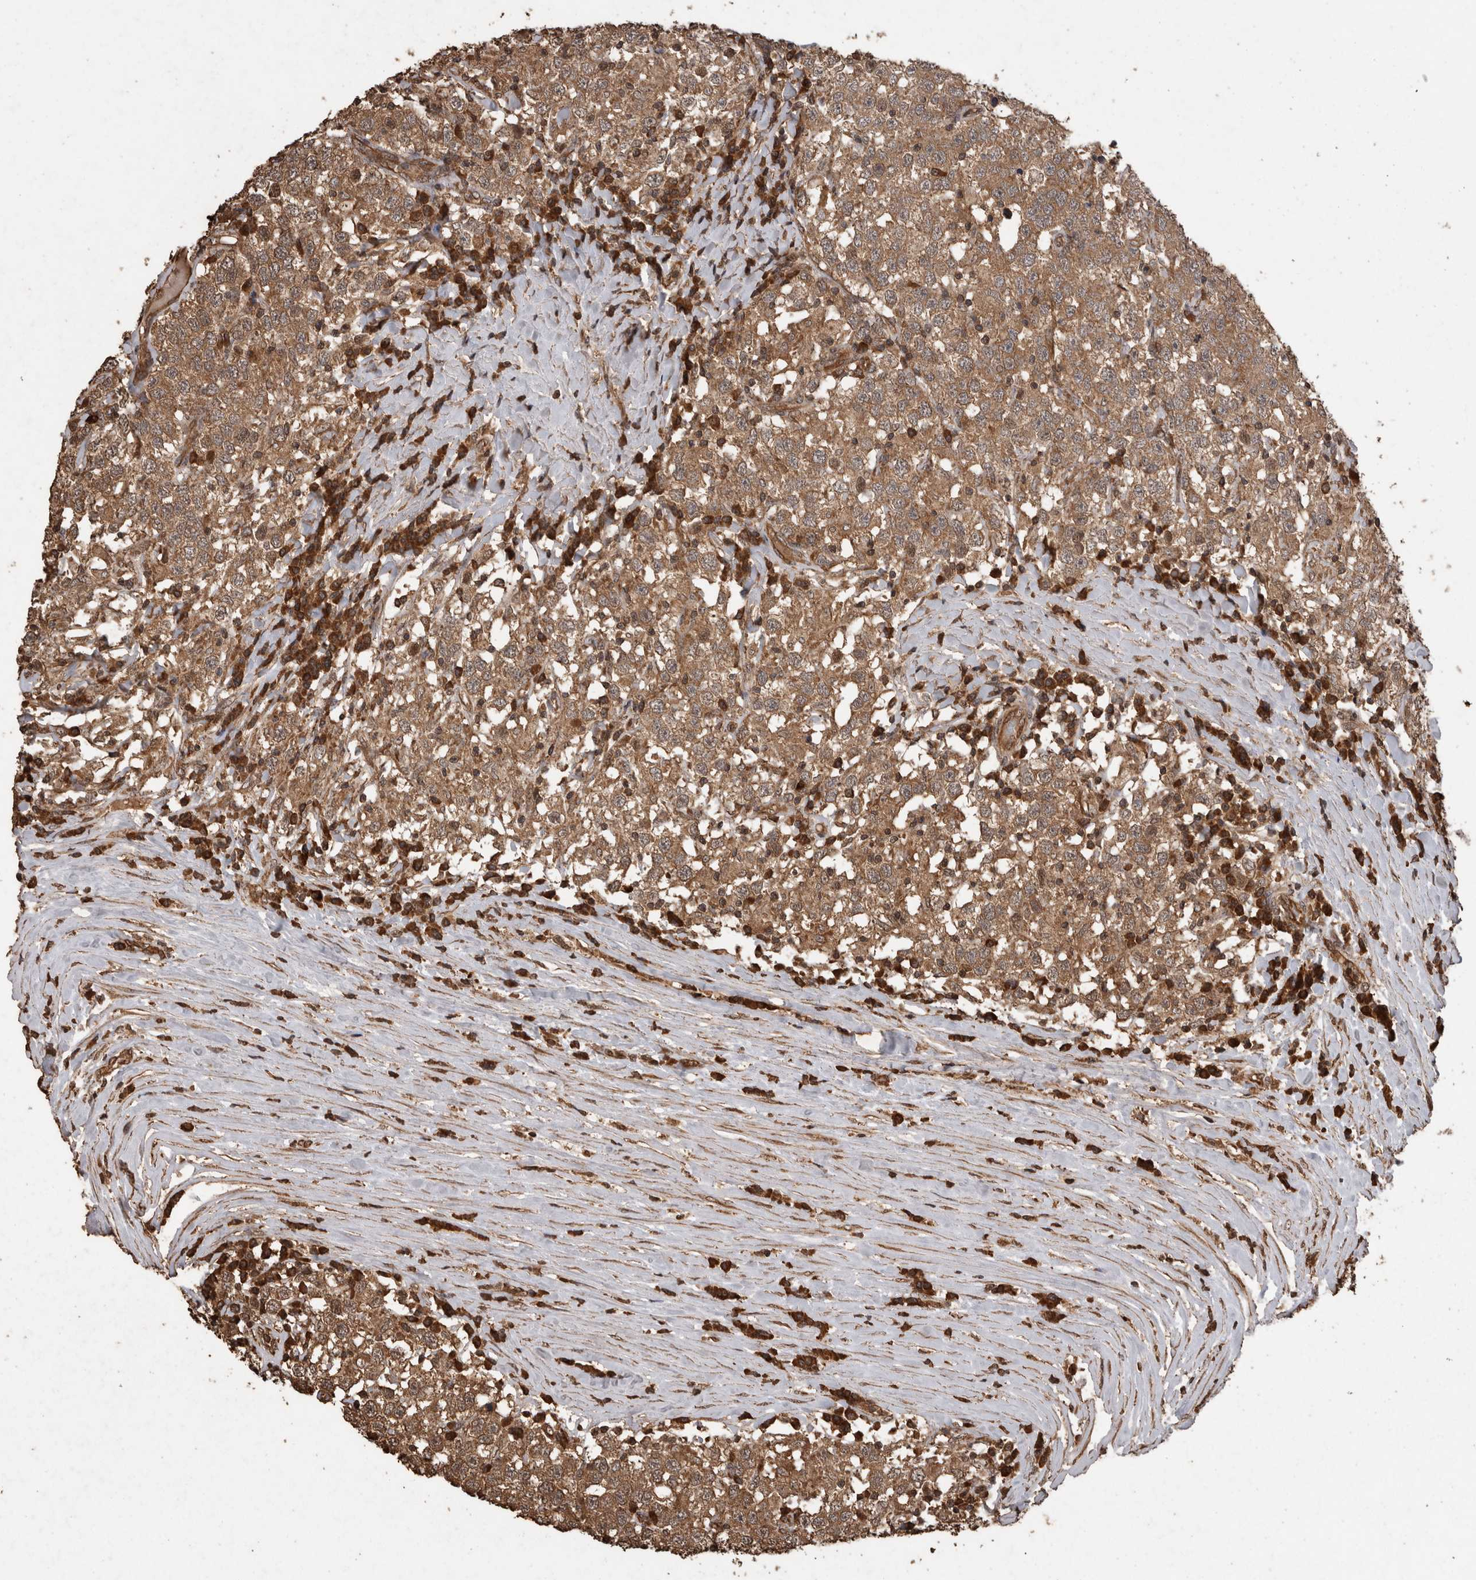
{"staining": {"intensity": "moderate", "quantity": ">75%", "location": "cytoplasmic/membranous"}, "tissue": "testis cancer", "cell_type": "Tumor cells", "image_type": "cancer", "snomed": [{"axis": "morphology", "description": "Seminoma, NOS"}, {"axis": "topography", "description": "Testis"}], "caption": "Moderate cytoplasmic/membranous expression is appreciated in about >75% of tumor cells in testis seminoma.", "gene": "PINK1", "patient": {"sex": "male", "age": 41}}